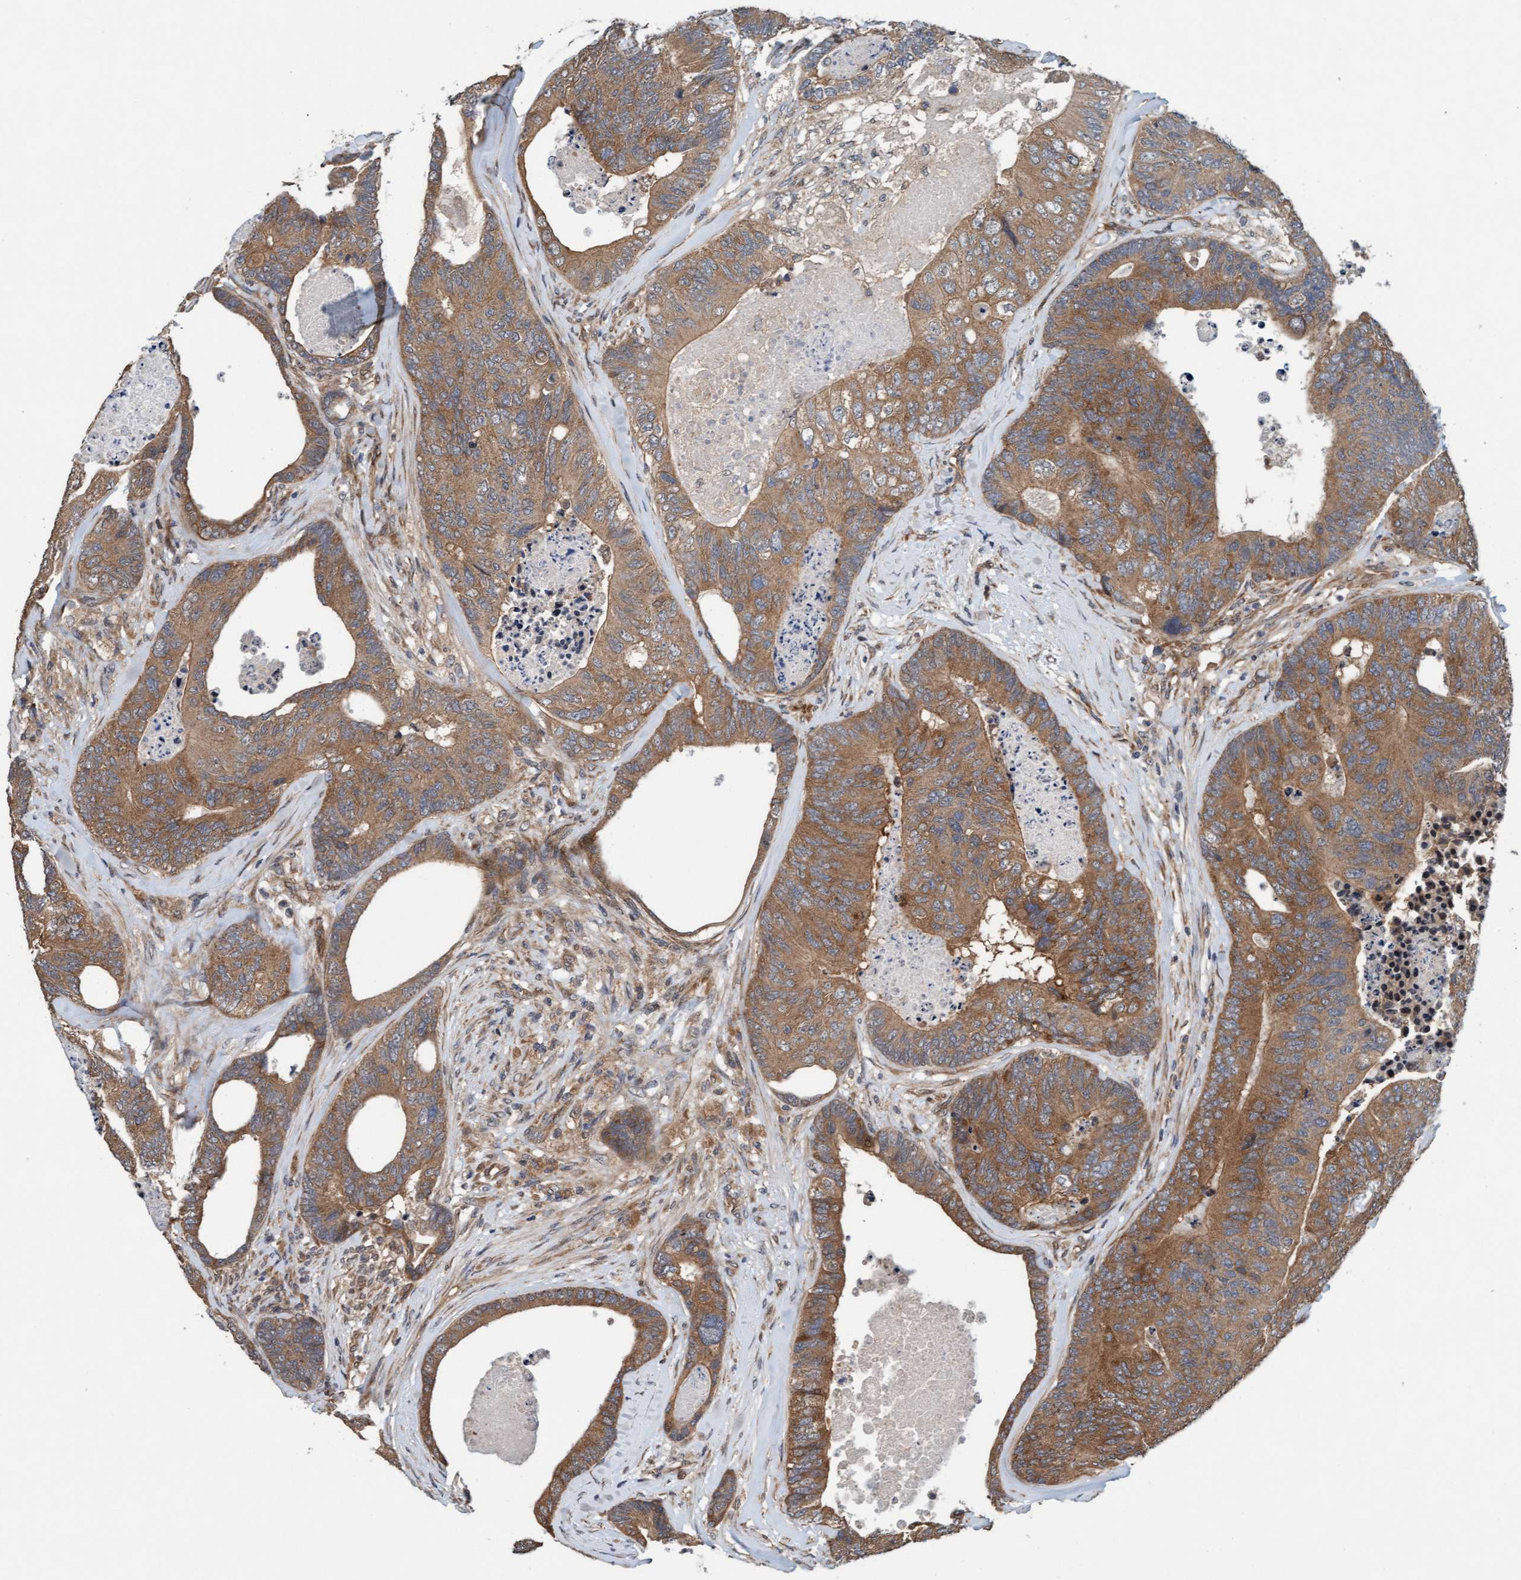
{"staining": {"intensity": "moderate", "quantity": ">75%", "location": "cytoplasmic/membranous"}, "tissue": "colorectal cancer", "cell_type": "Tumor cells", "image_type": "cancer", "snomed": [{"axis": "morphology", "description": "Adenocarcinoma, NOS"}, {"axis": "topography", "description": "Colon"}], "caption": "Immunohistochemistry (IHC) of human colorectal cancer demonstrates medium levels of moderate cytoplasmic/membranous positivity in approximately >75% of tumor cells.", "gene": "MLXIP", "patient": {"sex": "female", "age": 67}}